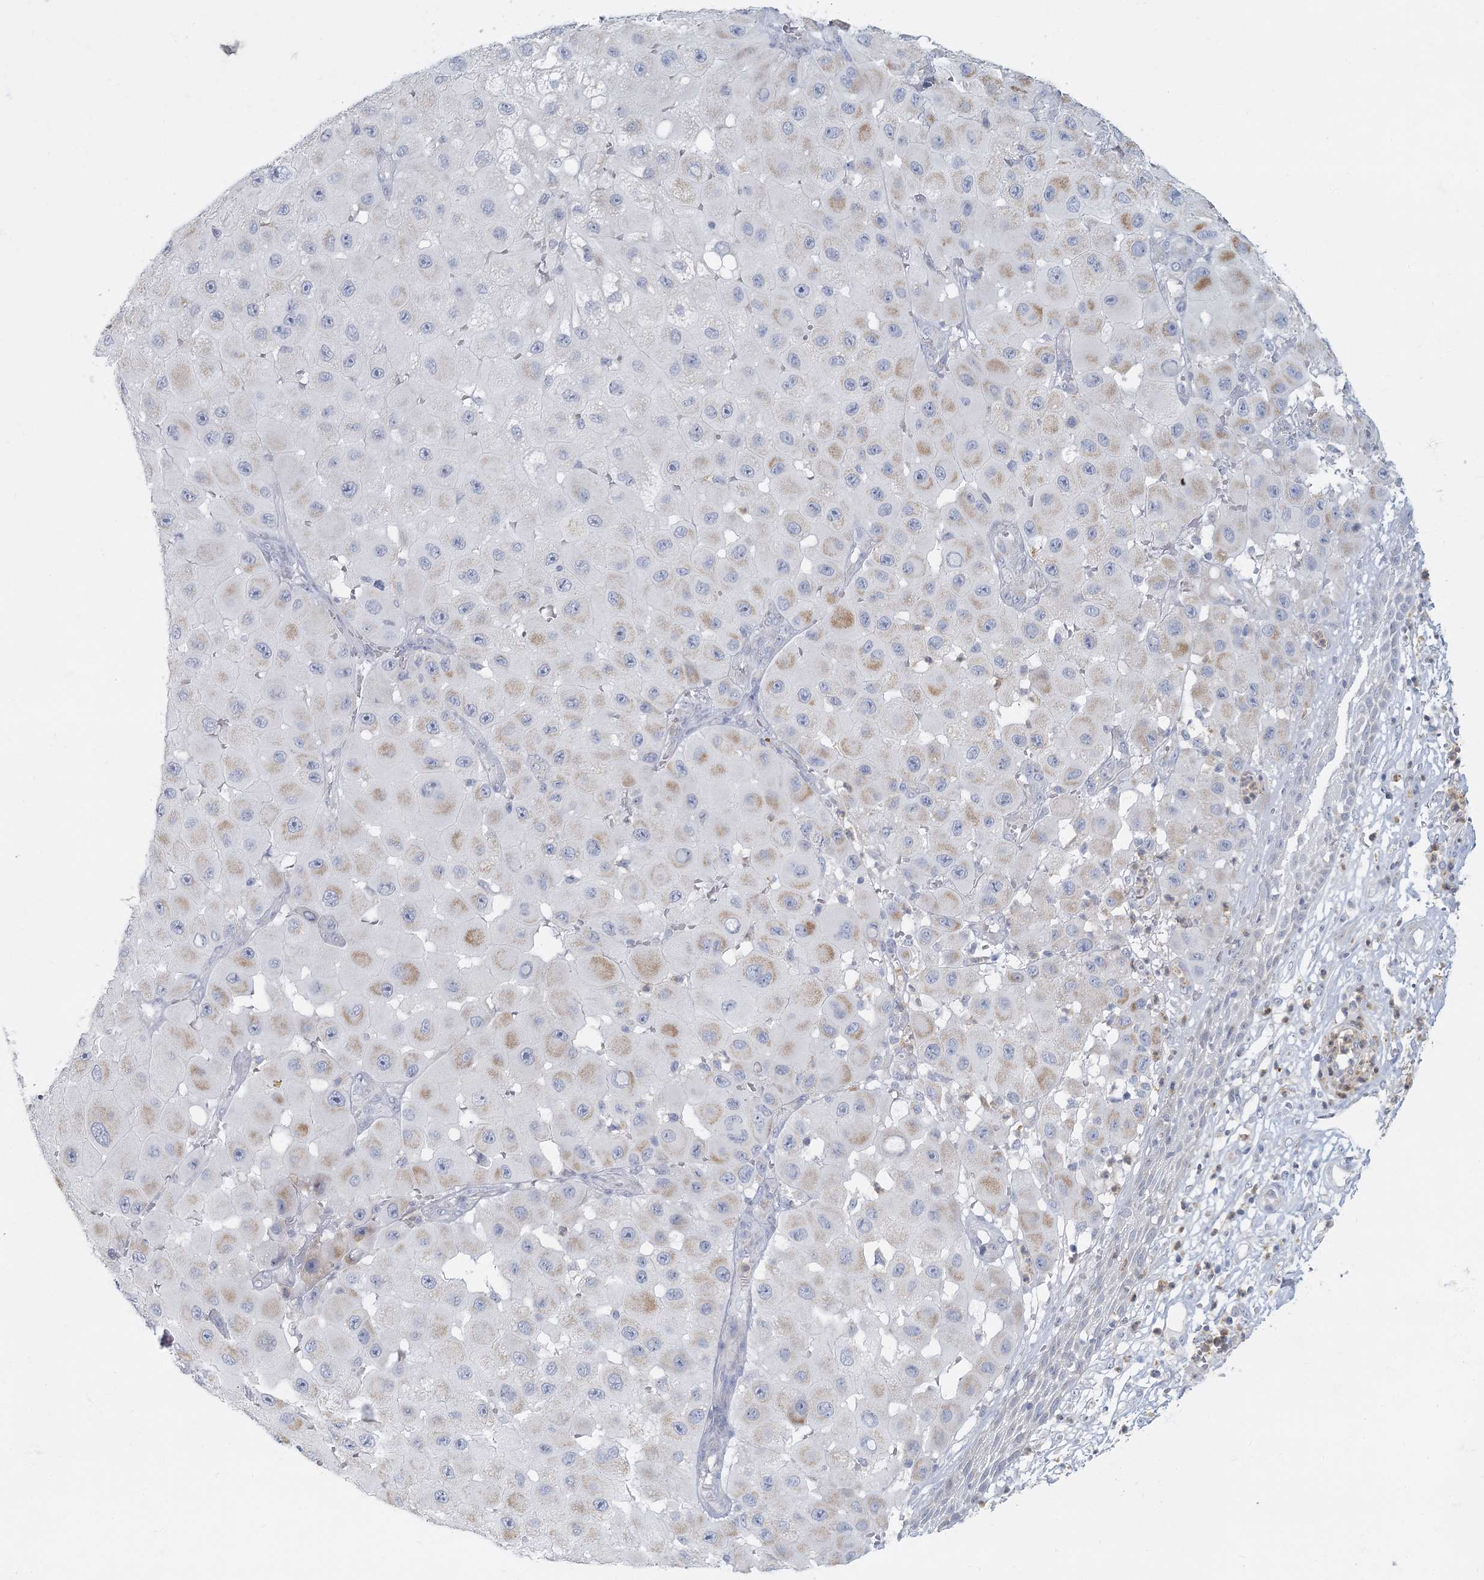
{"staining": {"intensity": "weak", "quantity": "<25%", "location": "cytoplasmic/membranous"}, "tissue": "melanoma", "cell_type": "Tumor cells", "image_type": "cancer", "snomed": [{"axis": "morphology", "description": "Malignant melanoma, NOS"}, {"axis": "topography", "description": "Skin"}], "caption": "IHC photomicrograph of human melanoma stained for a protein (brown), which demonstrates no positivity in tumor cells. The staining is performed using DAB brown chromogen with nuclei counter-stained in using hematoxylin.", "gene": "FAM110C", "patient": {"sex": "female", "age": 81}}